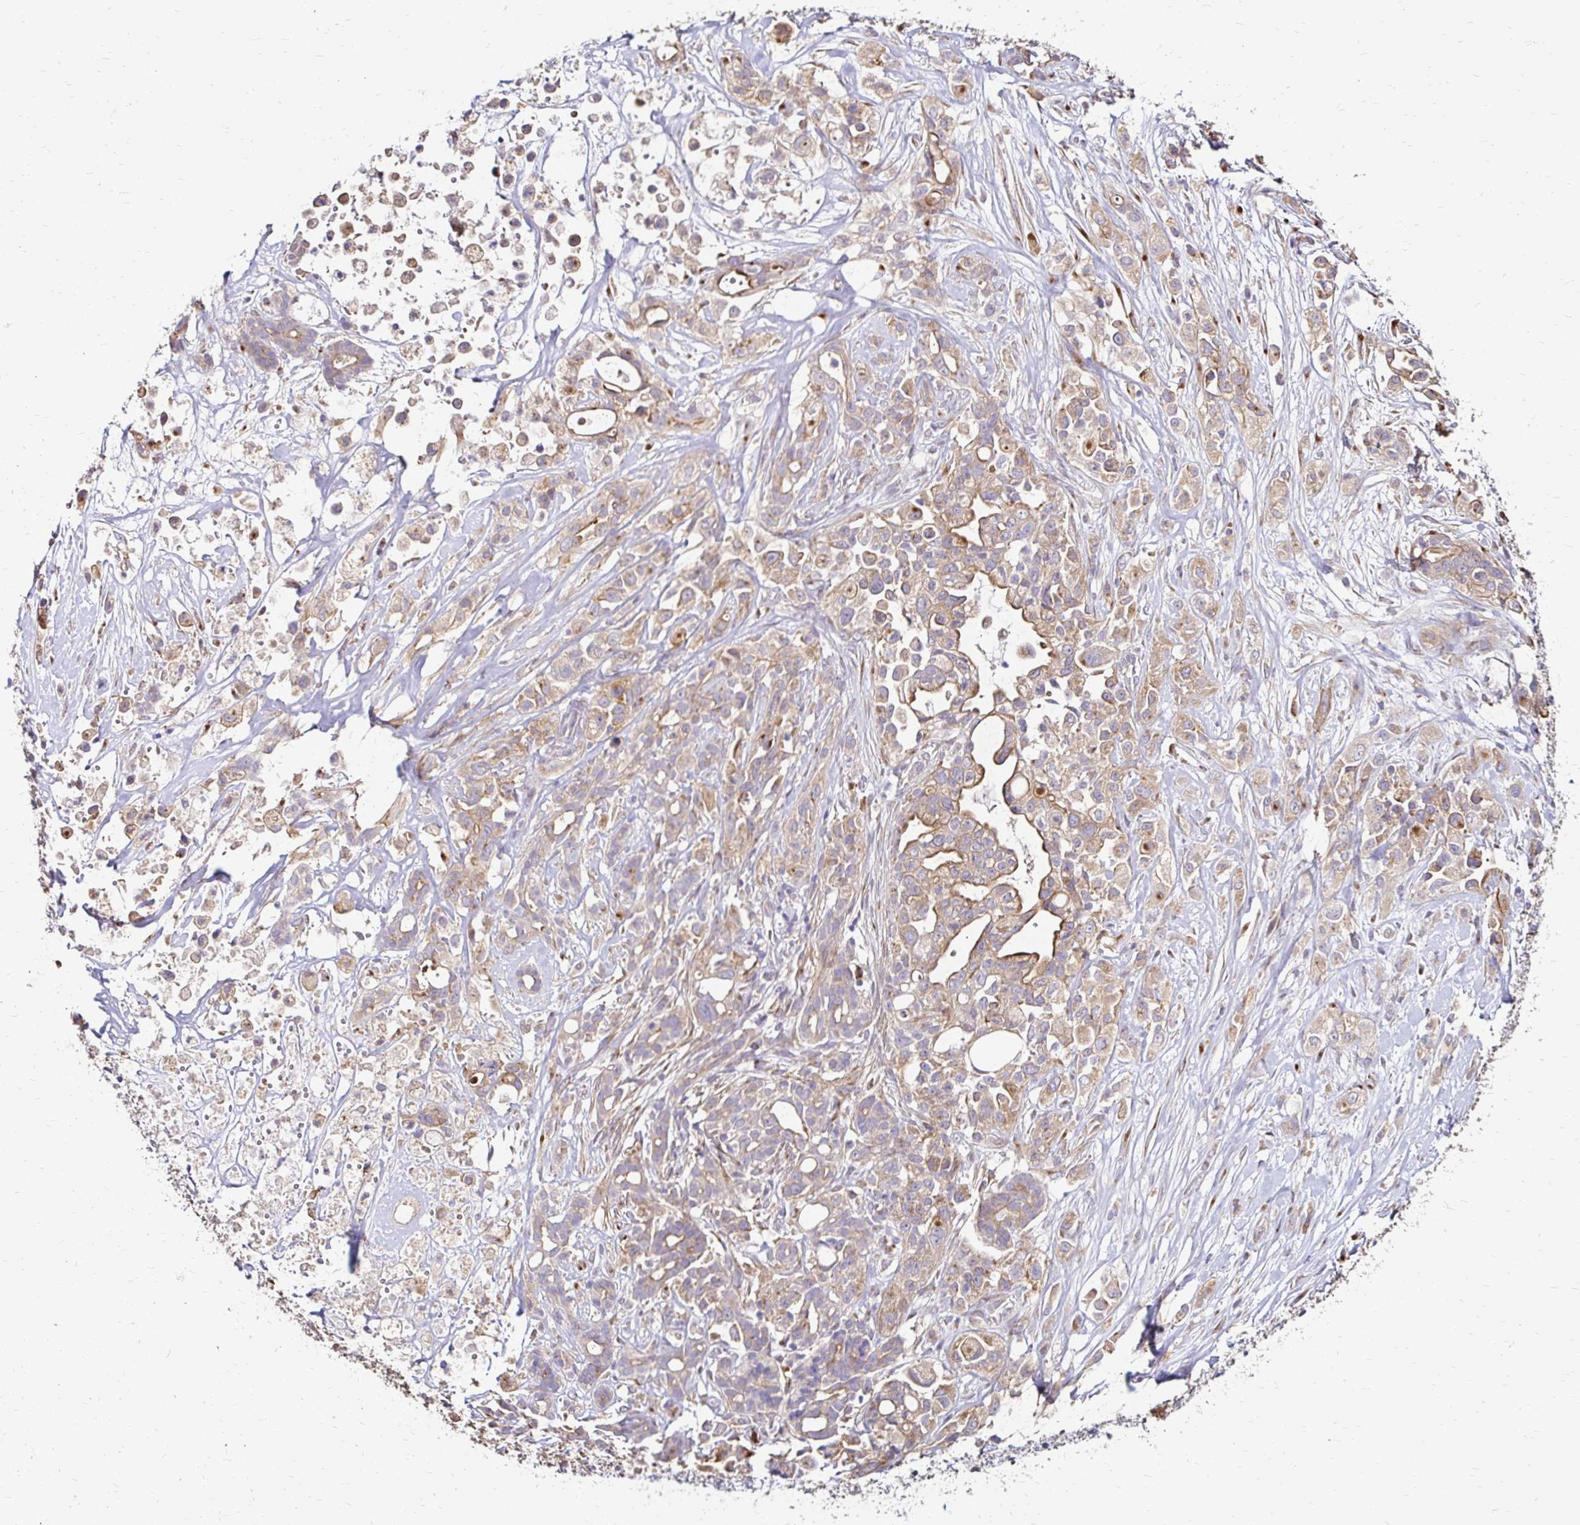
{"staining": {"intensity": "weak", "quantity": ">75%", "location": "cytoplasmic/membranous"}, "tissue": "pancreatic cancer", "cell_type": "Tumor cells", "image_type": "cancer", "snomed": [{"axis": "morphology", "description": "Adenocarcinoma, NOS"}, {"axis": "topography", "description": "Pancreas"}], "caption": "Protein expression analysis of human pancreatic cancer reveals weak cytoplasmic/membranous staining in approximately >75% of tumor cells. (DAB IHC, brown staining for protein, blue staining for nuclei).", "gene": "PRIMA1", "patient": {"sex": "male", "age": 44}}